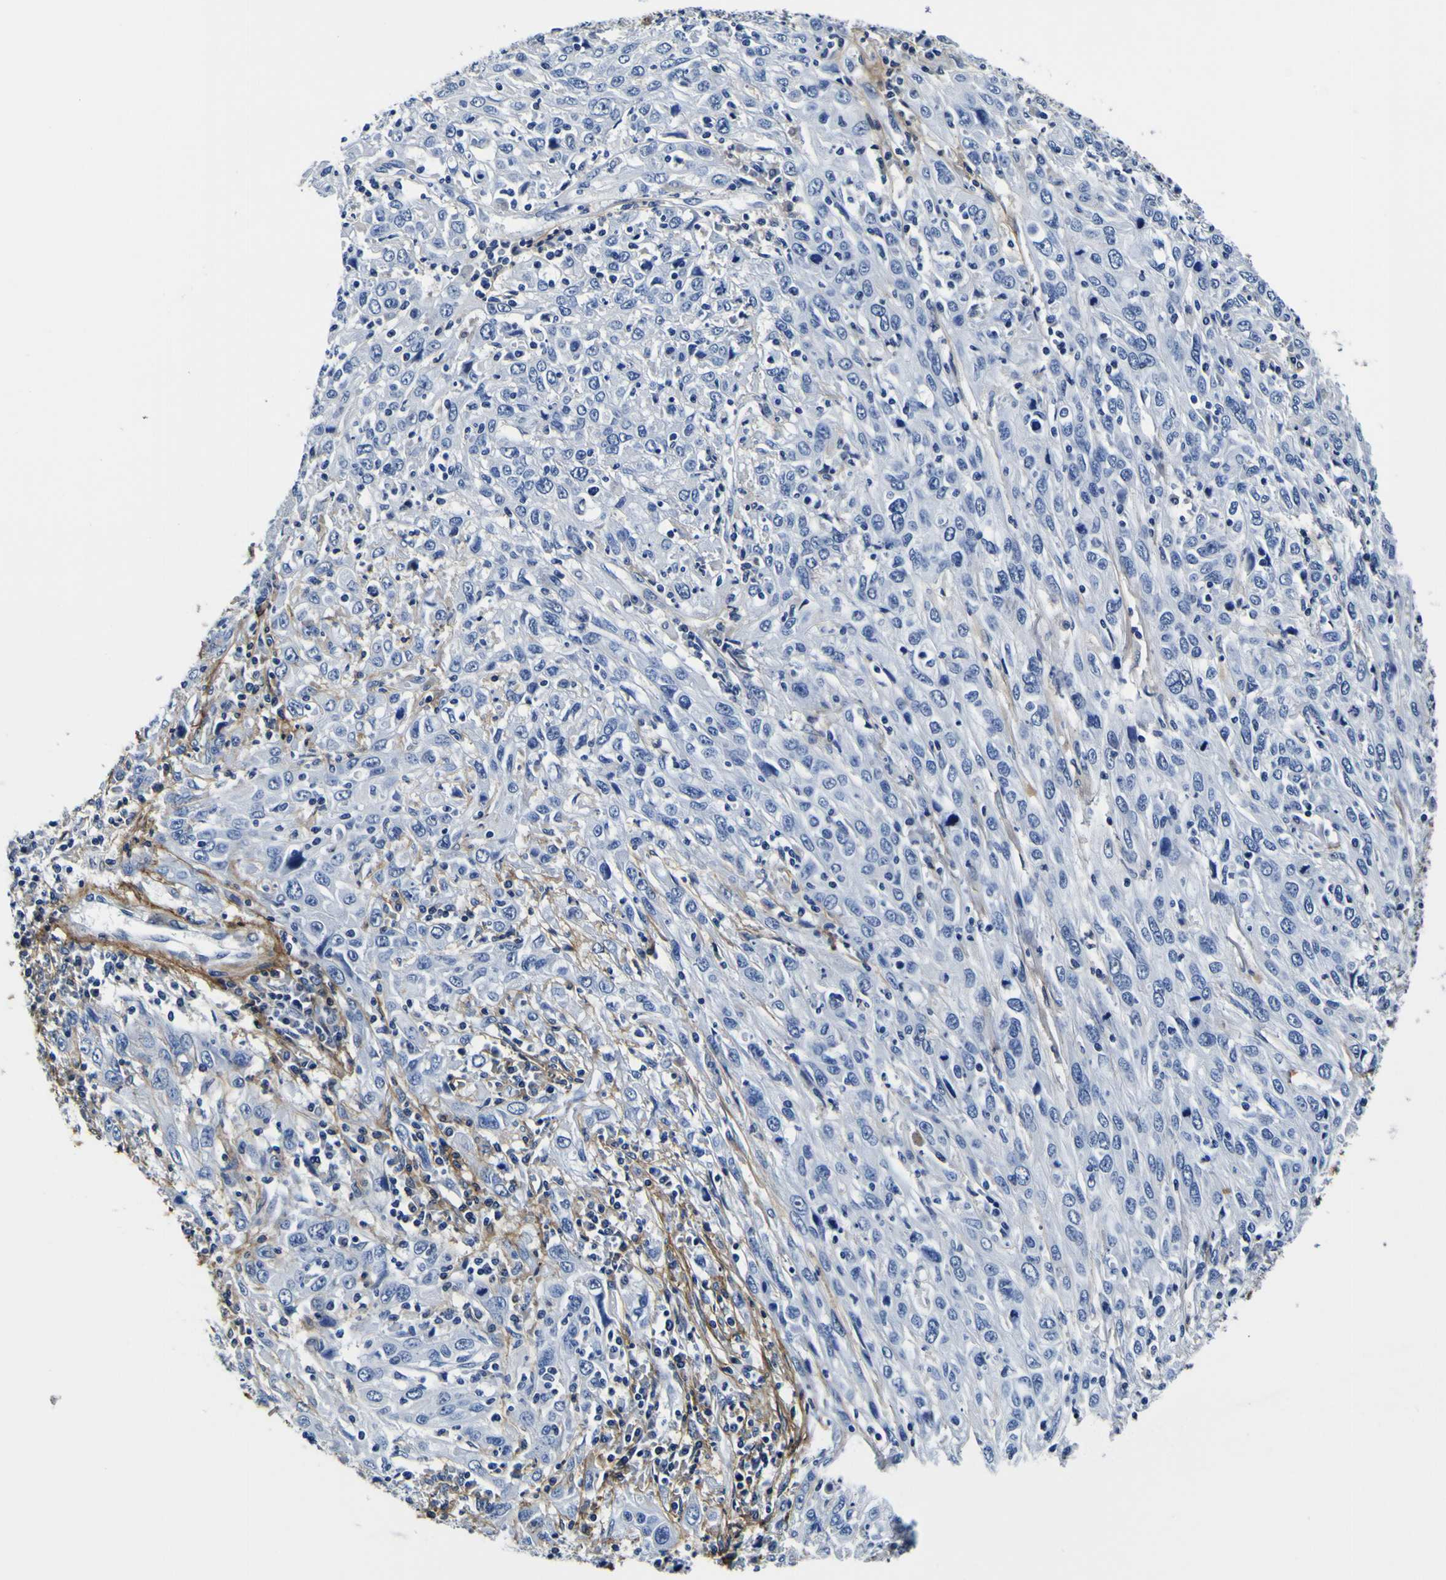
{"staining": {"intensity": "negative", "quantity": "none", "location": "none"}, "tissue": "cervical cancer", "cell_type": "Tumor cells", "image_type": "cancer", "snomed": [{"axis": "morphology", "description": "Squamous cell carcinoma, NOS"}, {"axis": "topography", "description": "Cervix"}], "caption": "Image shows no protein expression in tumor cells of squamous cell carcinoma (cervical) tissue.", "gene": "POSTN", "patient": {"sex": "female", "age": 46}}